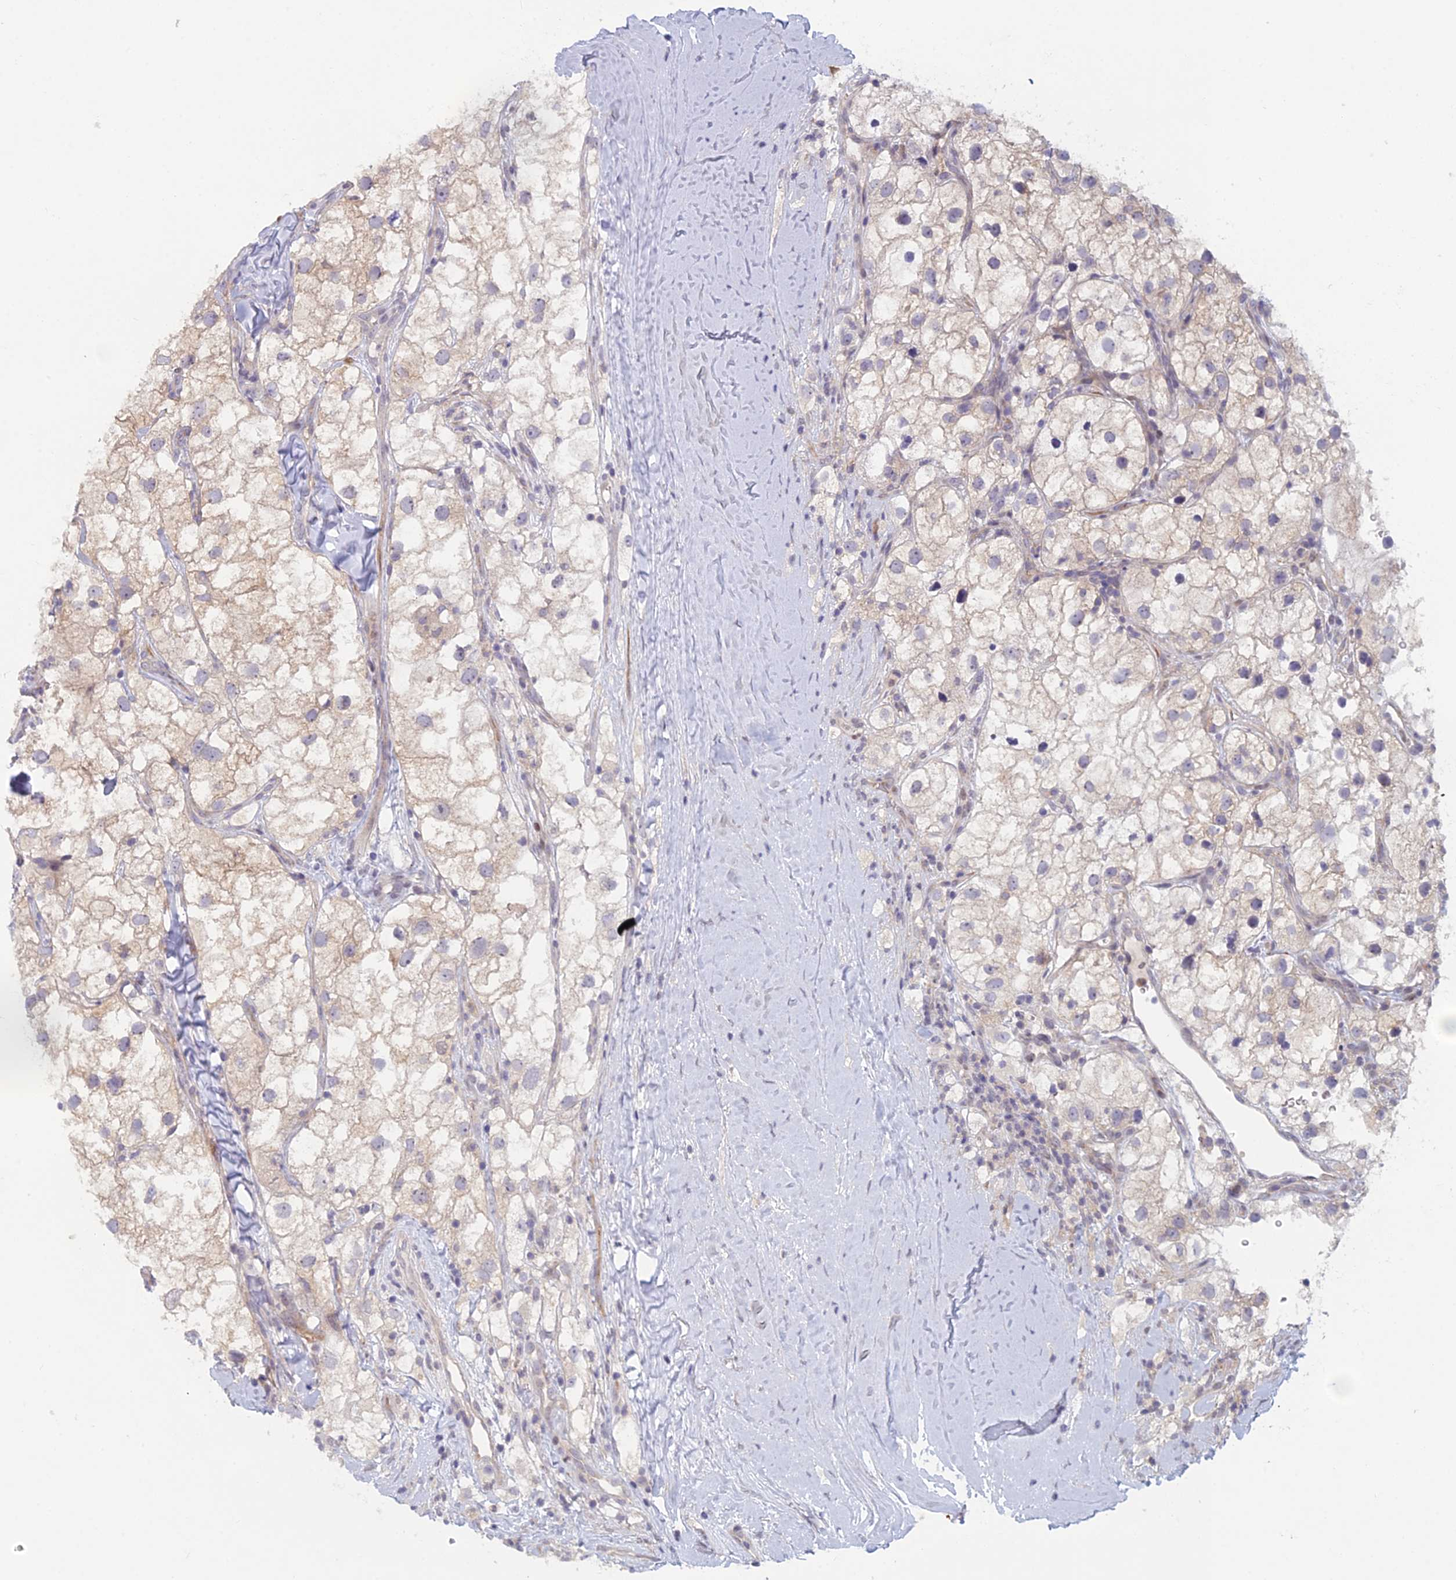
{"staining": {"intensity": "negative", "quantity": "none", "location": "none"}, "tissue": "renal cancer", "cell_type": "Tumor cells", "image_type": "cancer", "snomed": [{"axis": "morphology", "description": "Adenocarcinoma, NOS"}, {"axis": "topography", "description": "Kidney"}], "caption": "A micrograph of human renal cancer is negative for staining in tumor cells.", "gene": "PPP1R26", "patient": {"sex": "male", "age": 59}}